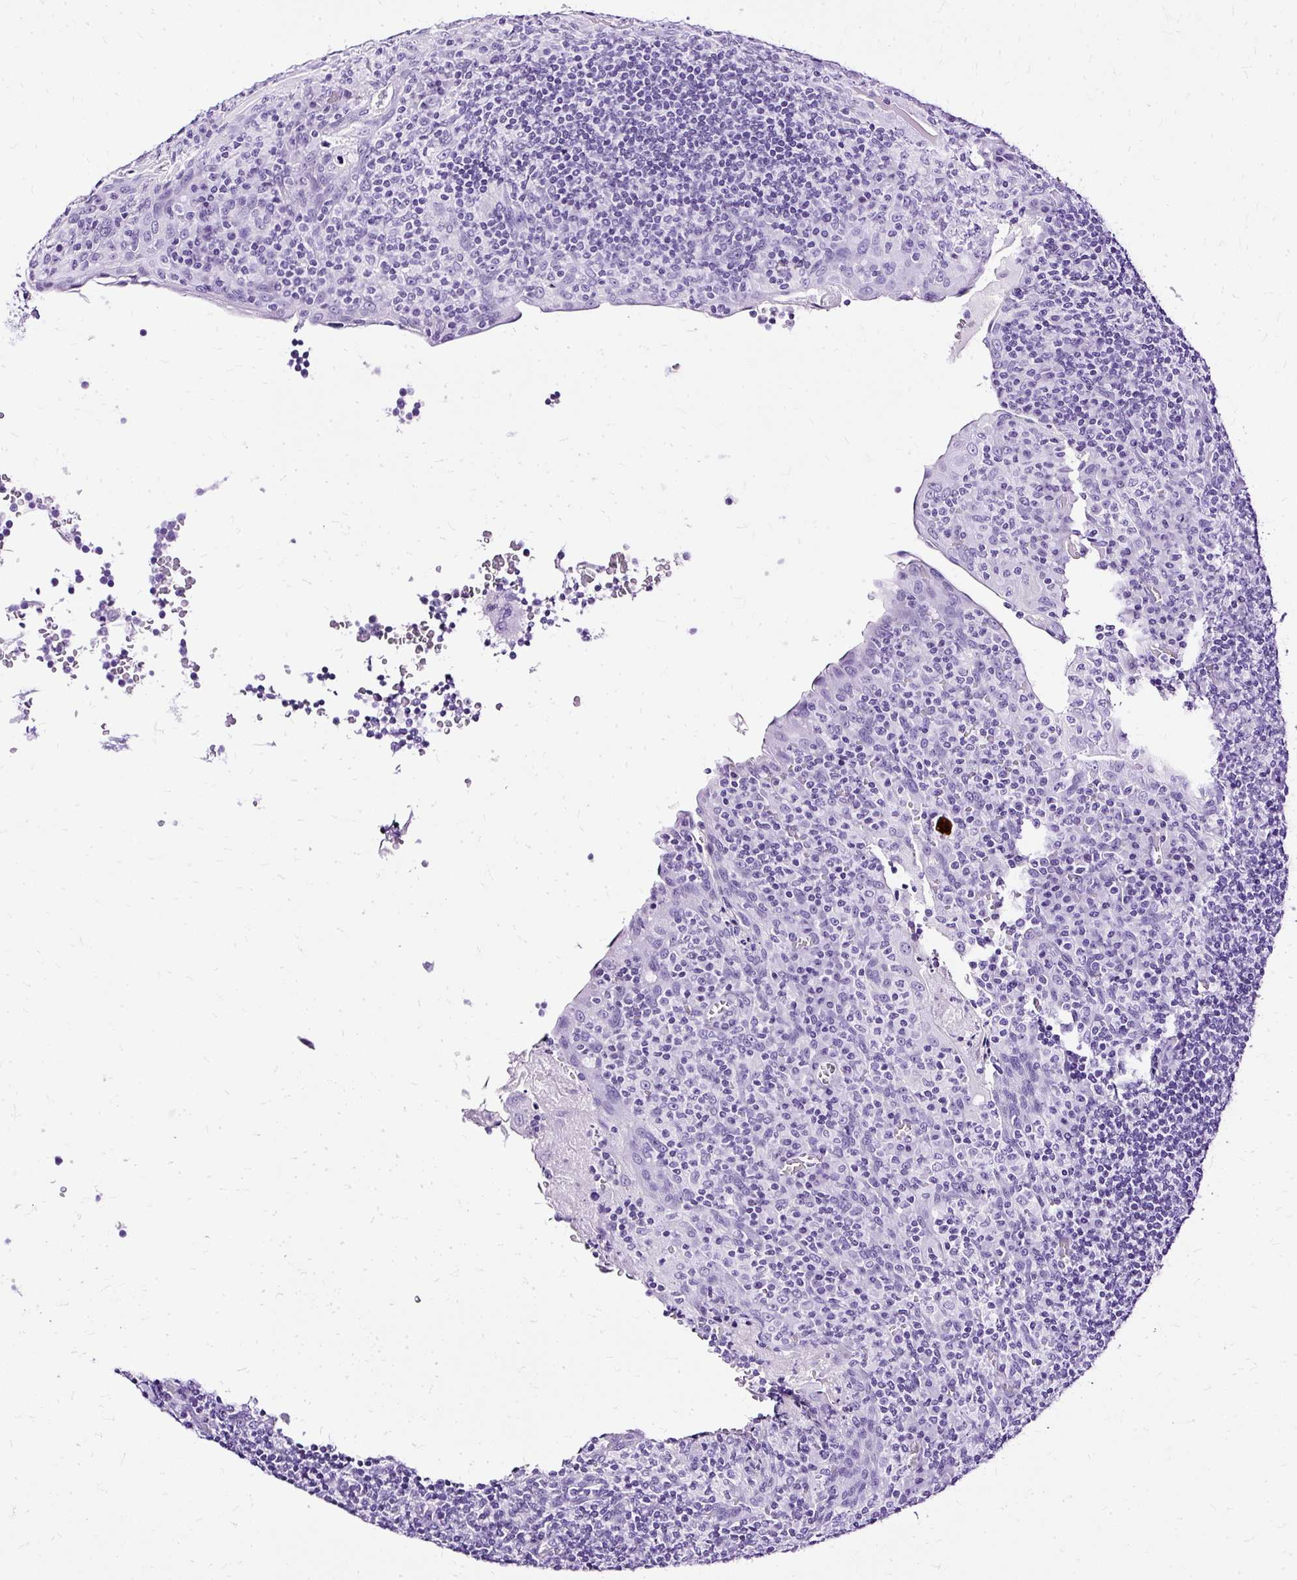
{"staining": {"intensity": "negative", "quantity": "none", "location": "none"}, "tissue": "tonsil", "cell_type": "Germinal center cells", "image_type": "normal", "snomed": [{"axis": "morphology", "description": "Normal tissue, NOS"}, {"axis": "topography", "description": "Tonsil"}], "caption": "Benign tonsil was stained to show a protein in brown. There is no significant expression in germinal center cells. The staining was performed using DAB (3,3'-diaminobenzidine) to visualize the protein expression in brown, while the nuclei were stained in blue with hematoxylin (Magnification: 20x).", "gene": "SLC8A2", "patient": {"sex": "male", "age": 17}}